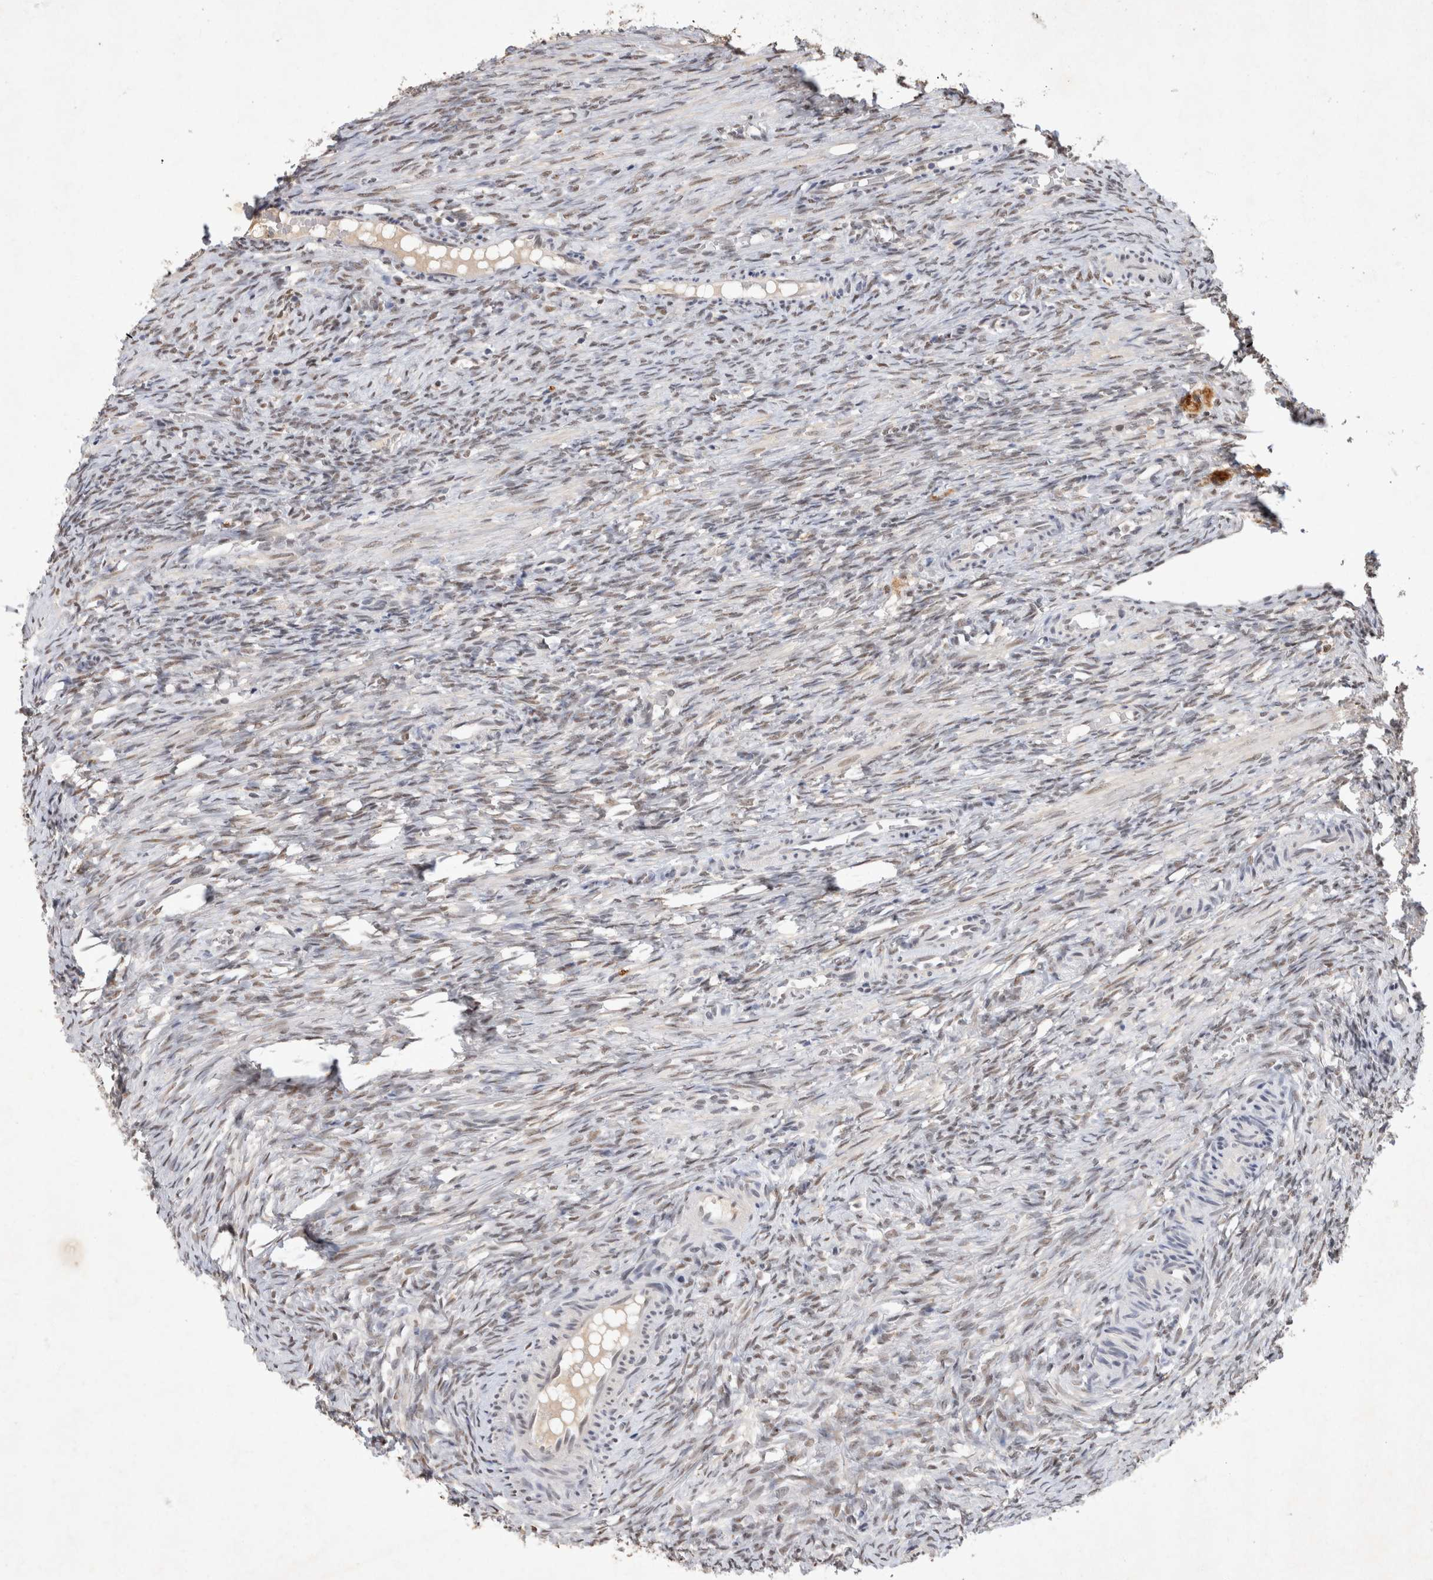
{"staining": {"intensity": "weak", "quantity": "<25%", "location": "nuclear"}, "tissue": "ovary", "cell_type": "Ovarian stroma cells", "image_type": "normal", "snomed": [{"axis": "morphology", "description": "Normal tissue, NOS"}, {"axis": "topography", "description": "Ovary"}], "caption": "A histopathology image of ovary stained for a protein exhibits no brown staining in ovarian stroma cells.", "gene": "XRCC5", "patient": {"sex": "female", "age": 41}}